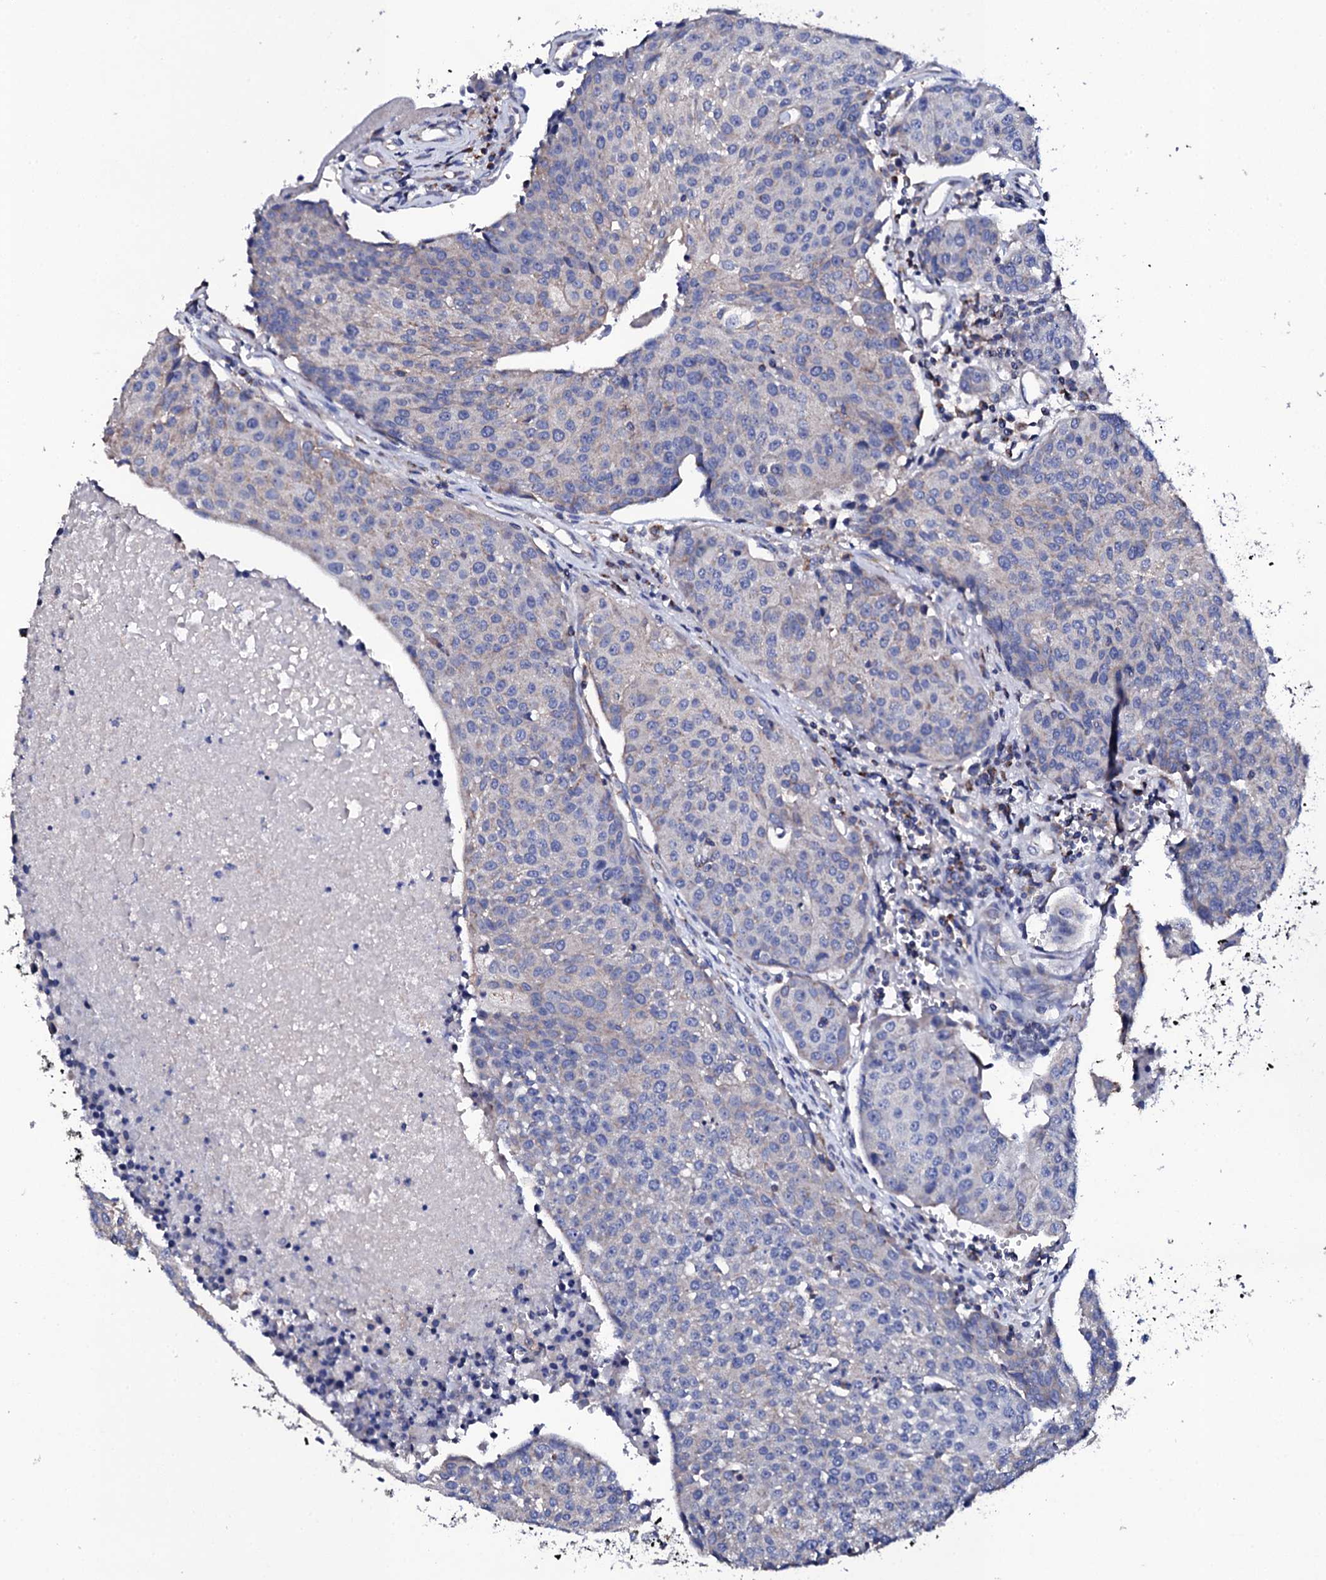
{"staining": {"intensity": "negative", "quantity": "none", "location": "none"}, "tissue": "urothelial cancer", "cell_type": "Tumor cells", "image_type": "cancer", "snomed": [{"axis": "morphology", "description": "Urothelial carcinoma, High grade"}, {"axis": "topography", "description": "Urinary bladder"}], "caption": "Tumor cells show no significant staining in high-grade urothelial carcinoma. The staining was performed using DAB (3,3'-diaminobenzidine) to visualize the protein expression in brown, while the nuclei were stained in blue with hematoxylin (Magnification: 20x).", "gene": "TCAF2", "patient": {"sex": "female", "age": 85}}